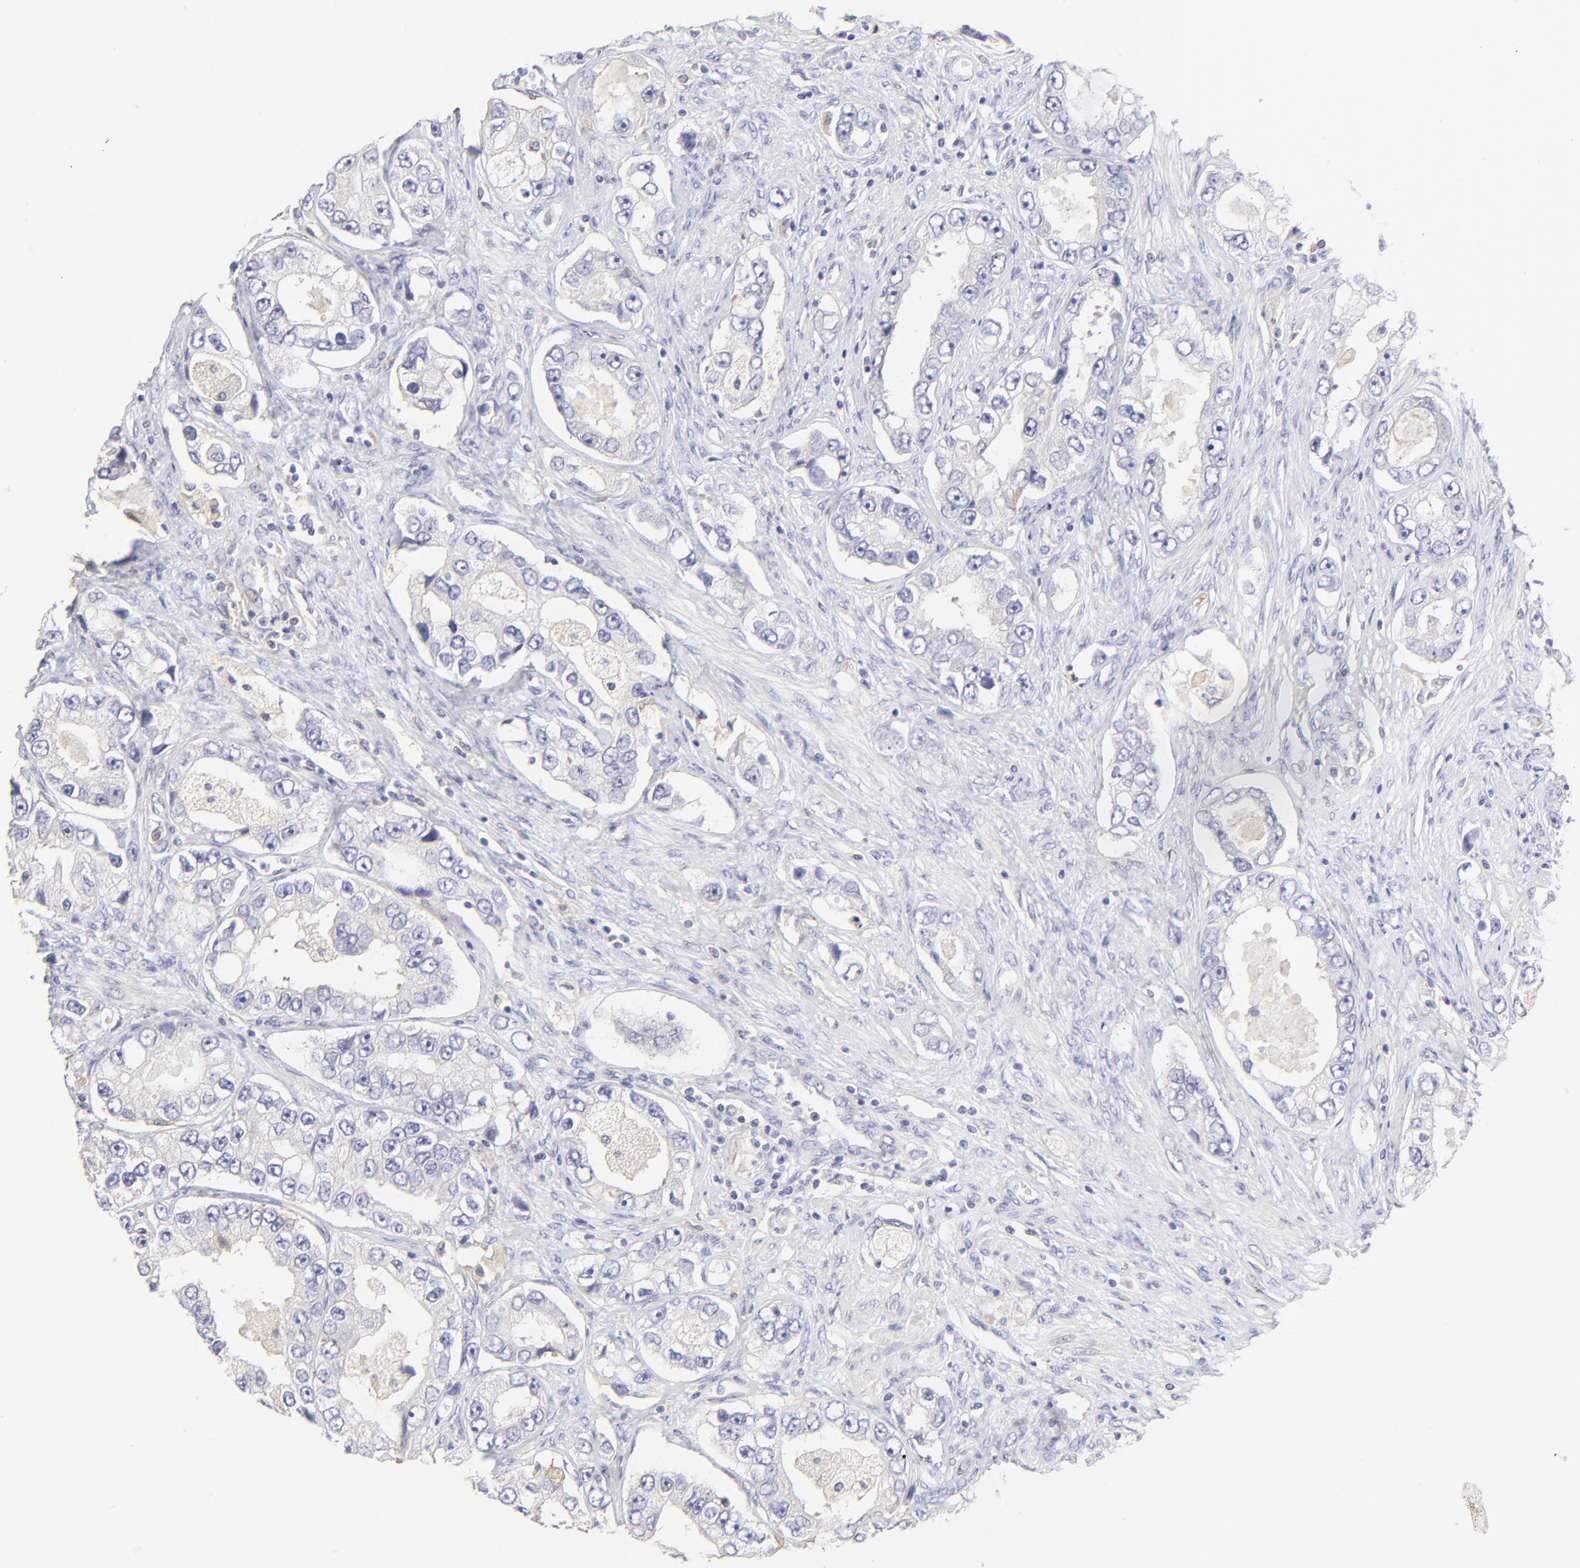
{"staining": {"intensity": "negative", "quantity": "none", "location": "none"}, "tissue": "prostate cancer", "cell_type": "Tumor cells", "image_type": "cancer", "snomed": [{"axis": "morphology", "description": "Adenocarcinoma, High grade"}, {"axis": "topography", "description": "Prostate"}], "caption": "The histopathology image shows no staining of tumor cells in prostate cancer.", "gene": "LHFPL1", "patient": {"sex": "male", "age": 63}}